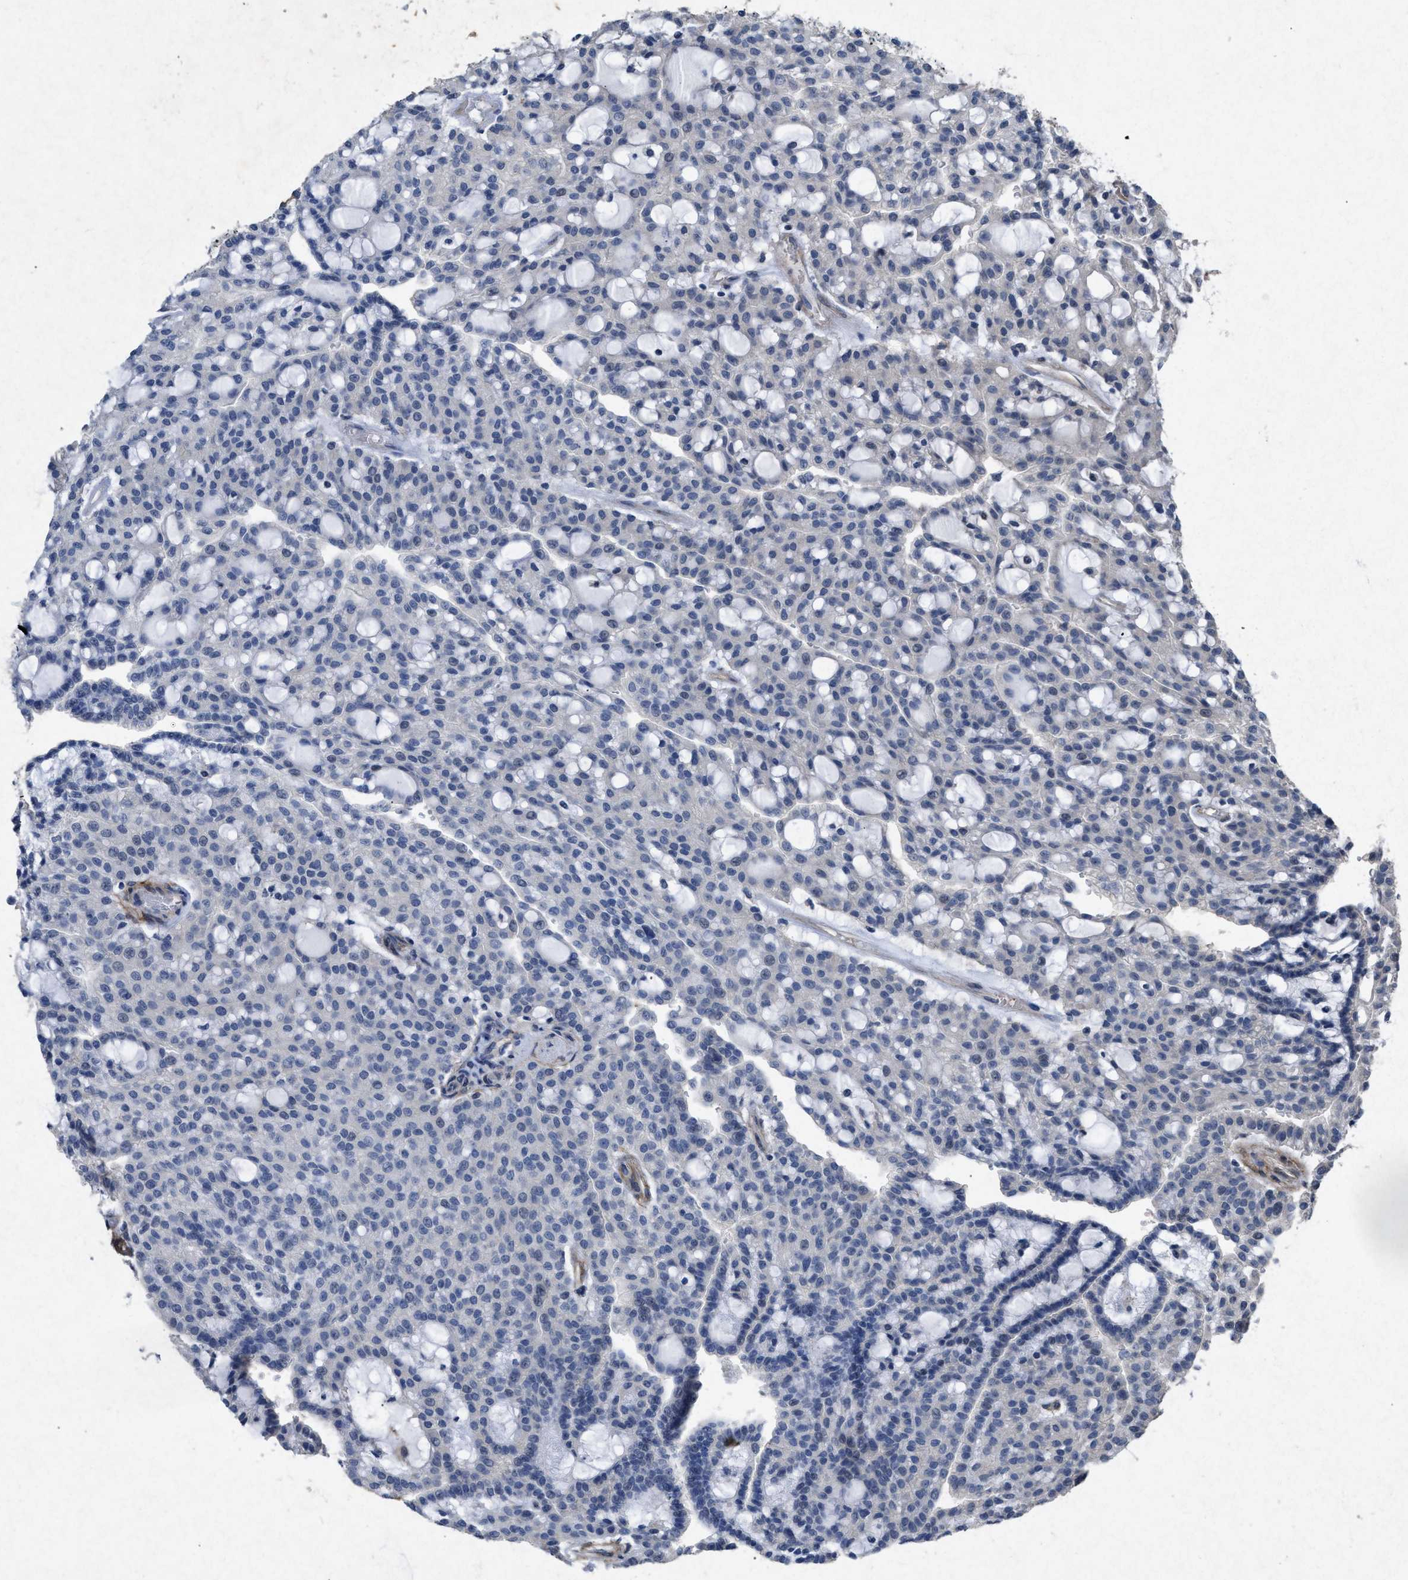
{"staining": {"intensity": "negative", "quantity": "none", "location": "none"}, "tissue": "renal cancer", "cell_type": "Tumor cells", "image_type": "cancer", "snomed": [{"axis": "morphology", "description": "Adenocarcinoma, NOS"}, {"axis": "topography", "description": "Kidney"}], "caption": "Tumor cells are negative for brown protein staining in adenocarcinoma (renal).", "gene": "PDGFRA", "patient": {"sex": "male", "age": 63}}